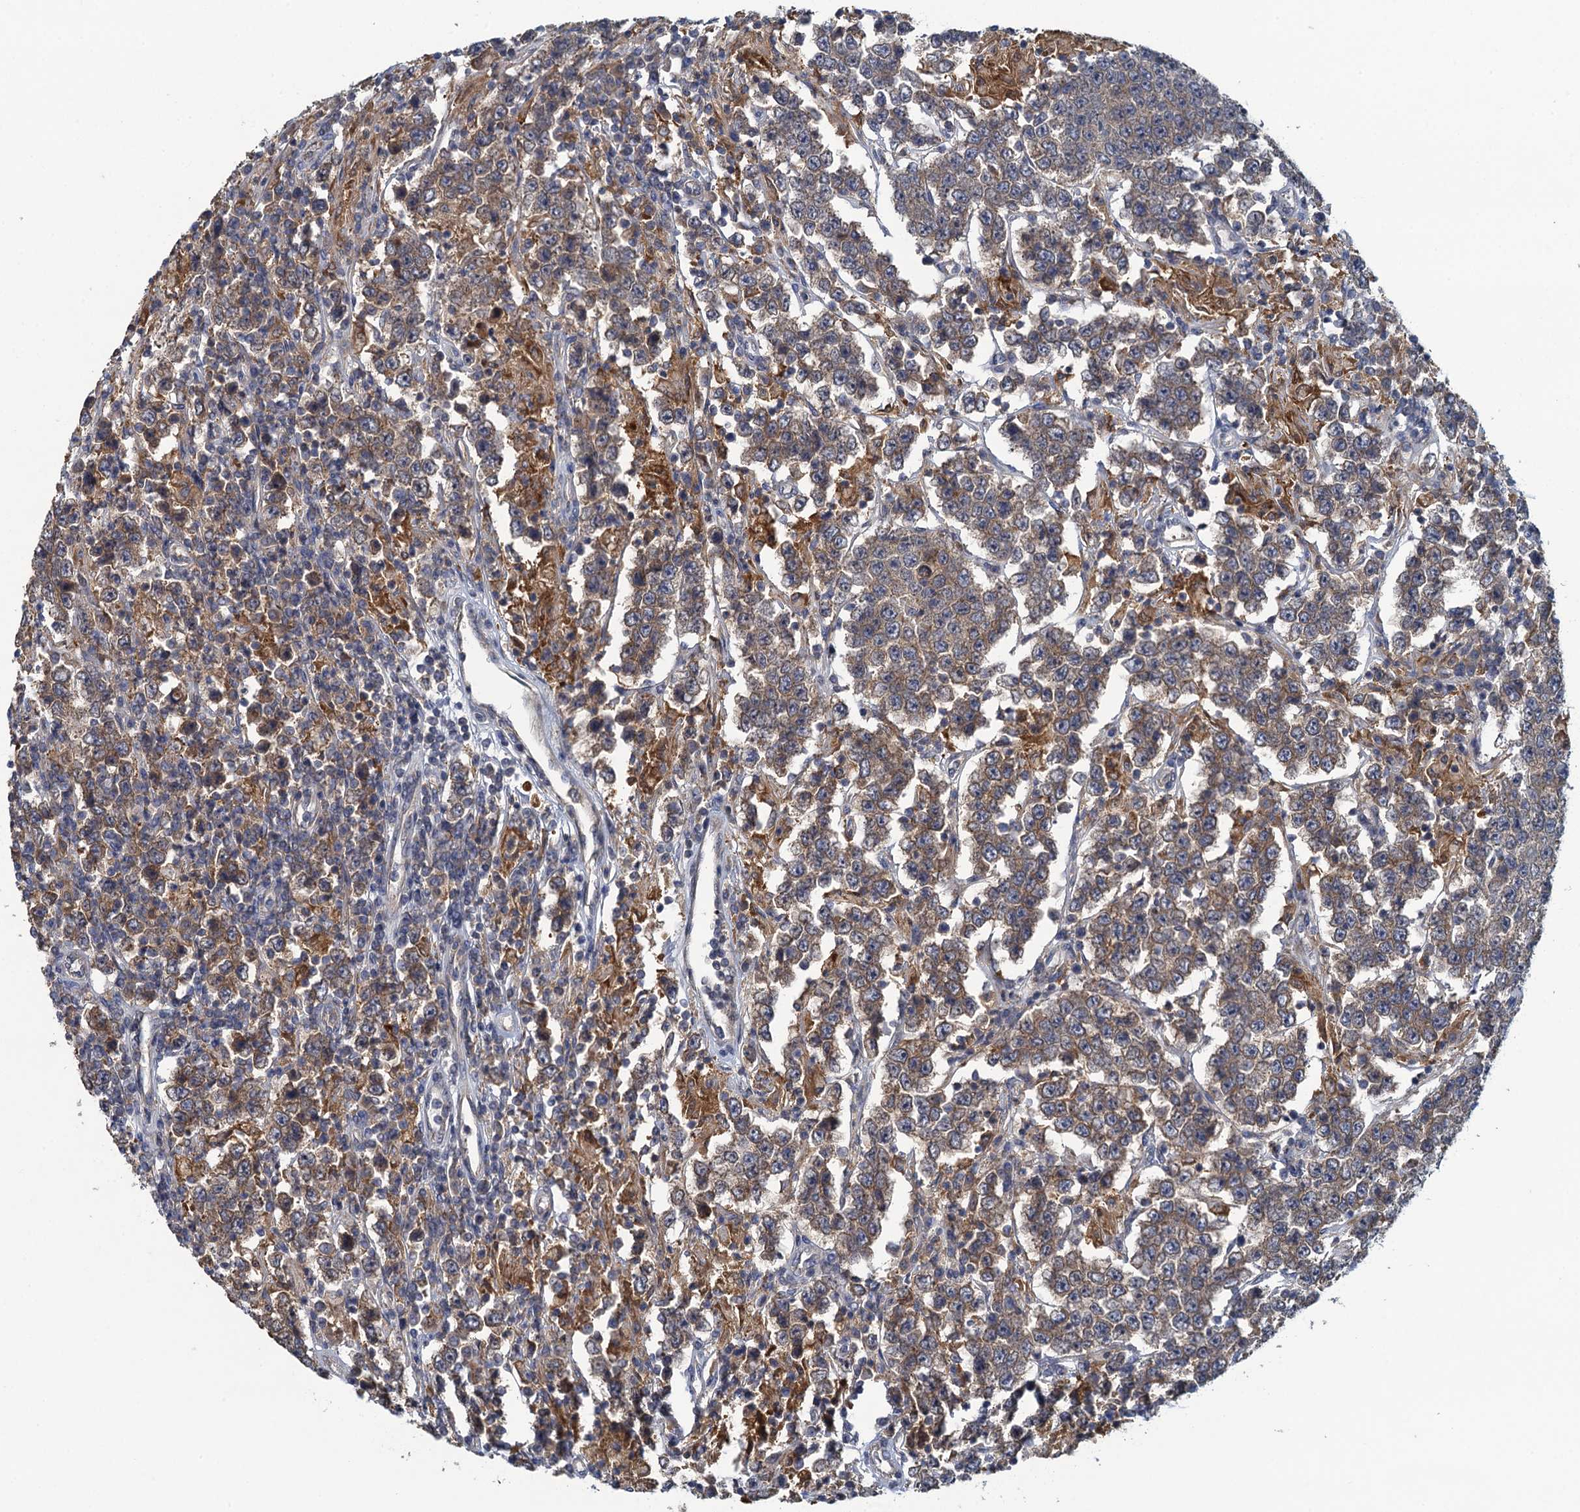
{"staining": {"intensity": "weak", "quantity": ">75%", "location": "cytoplasmic/membranous"}, "tissue": "testis cancer", "cell_type": "Tumor cells", "image_type": "cancer", "snomed": [{"axis": "morphology", "description": "Normal tissue, NOS"}, {"axis": "morphology", "description": "Urothelial carcinoma, High grade"}, {"axis": "morphology", "description": "Seminoma, NOS"}, {"axis": "morphology", "description": "Carcinoma, Embryonal, NOS"}, {"axis": "topography", "description": "Urinary bladder"}, {"axis": "topography", "description": "Testis"}], "caption": "Immunohistochemical staining of embryonal carcinoma (testis) displays low levels of weak cytoplasmic/membranous protein staining in approximately >75% of tumor cells.", "gene": "NCKAP1L", "patient": {"sex": "male", "age": 41}}